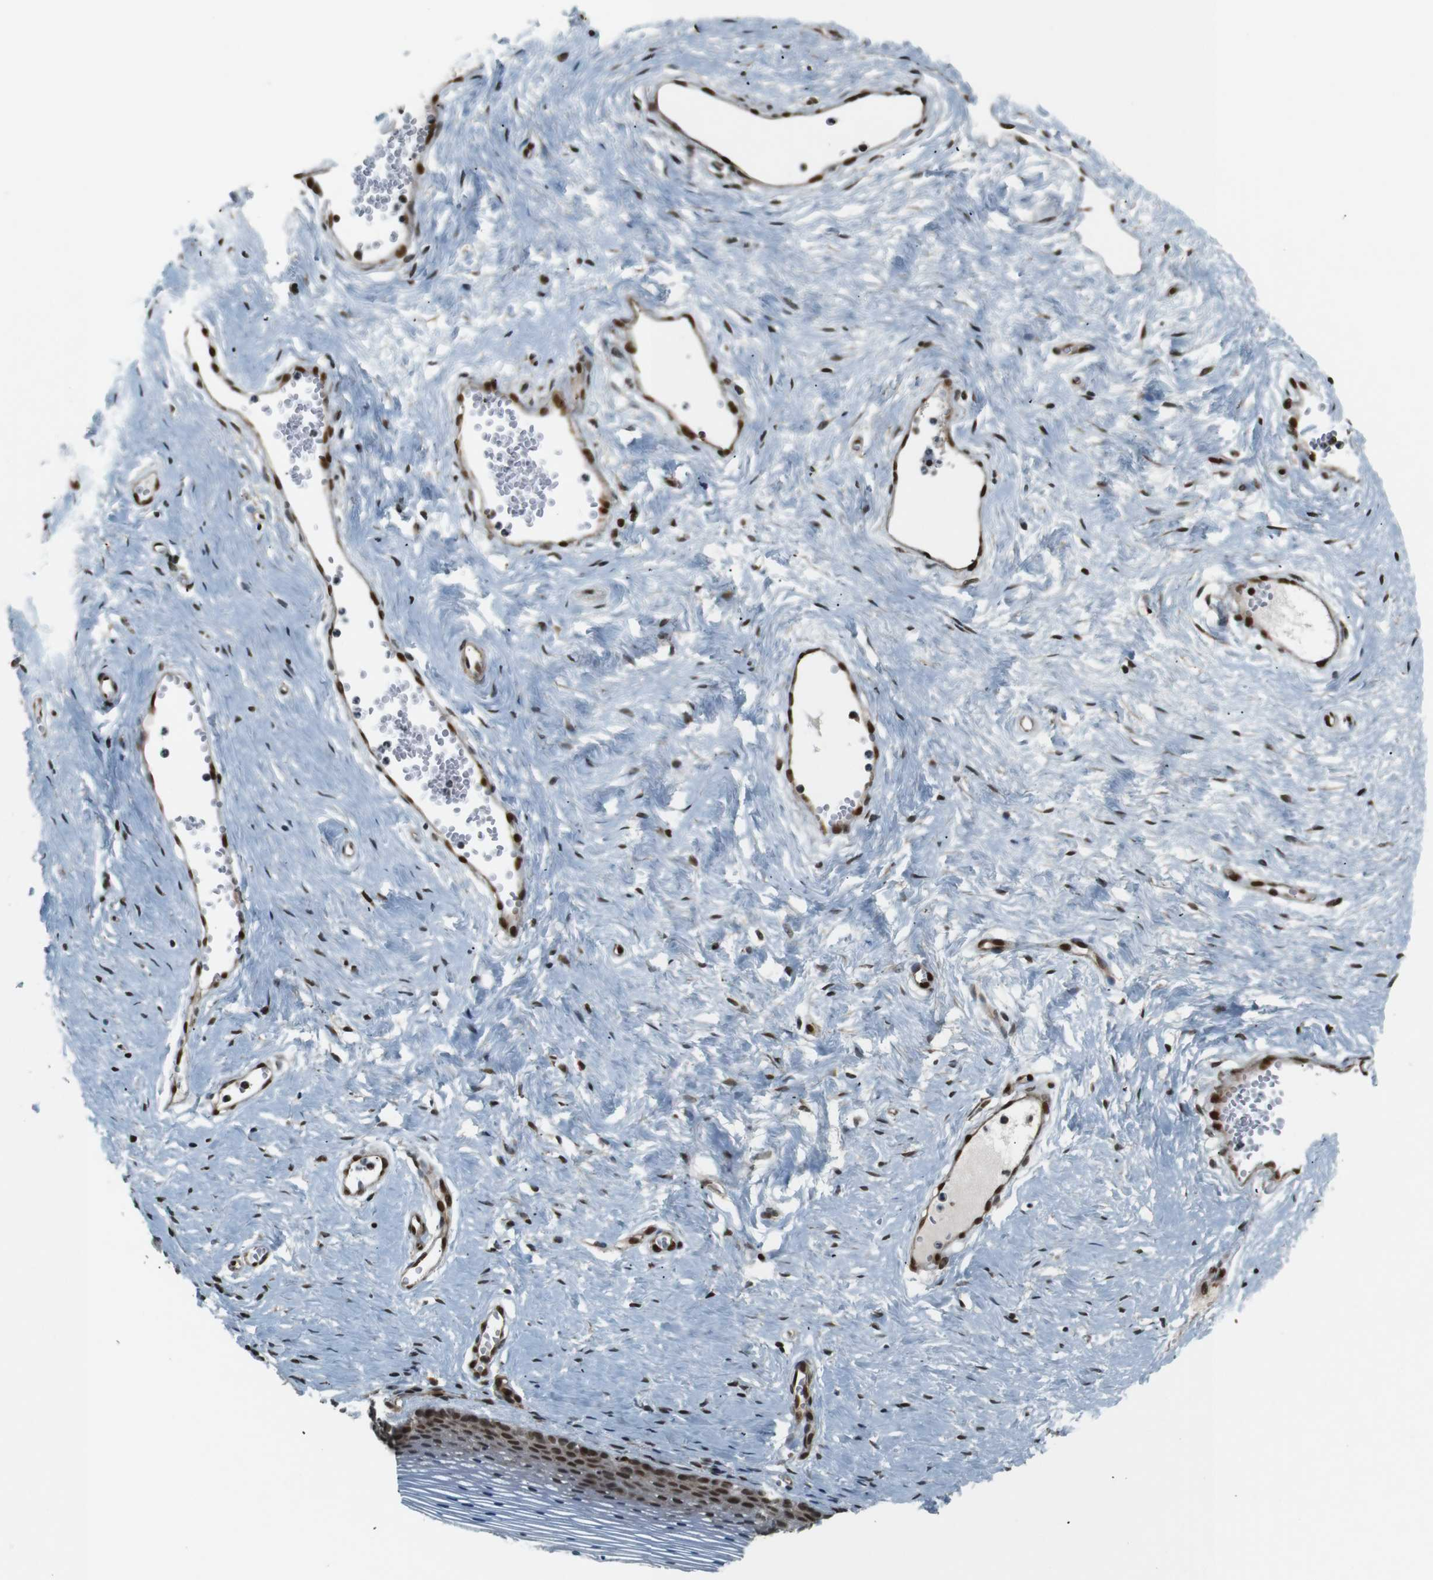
{"staining": {"intensity": "strong", "quantity": "25%-75%", "location": "nuclear"}, "tissue": "vagina", "cell_type": "Squamous epithelial cells", "image_type": "normal", "snomed": [{"axis": "morphology", "description": "Normal tissue, NOS"}, {"axis": "topography", "description": "Vagina"}], "caption": "High-magnification brightfield microscopy of unremarkable vagina stained with DAB (brown) and counterstained with hematoxylin (blue). squamous epithelial cells exhibit strong nuclear positivity is identified in approximately25%-75% of cells. (Stains: DAB (3,3'-diaminobenzidine) in brown, nuclei in blue, Microscopy: brightfield microscopy at high magnification).", "gene": "NHEJ1", "patient": {"sex": "female", "age": 32}}